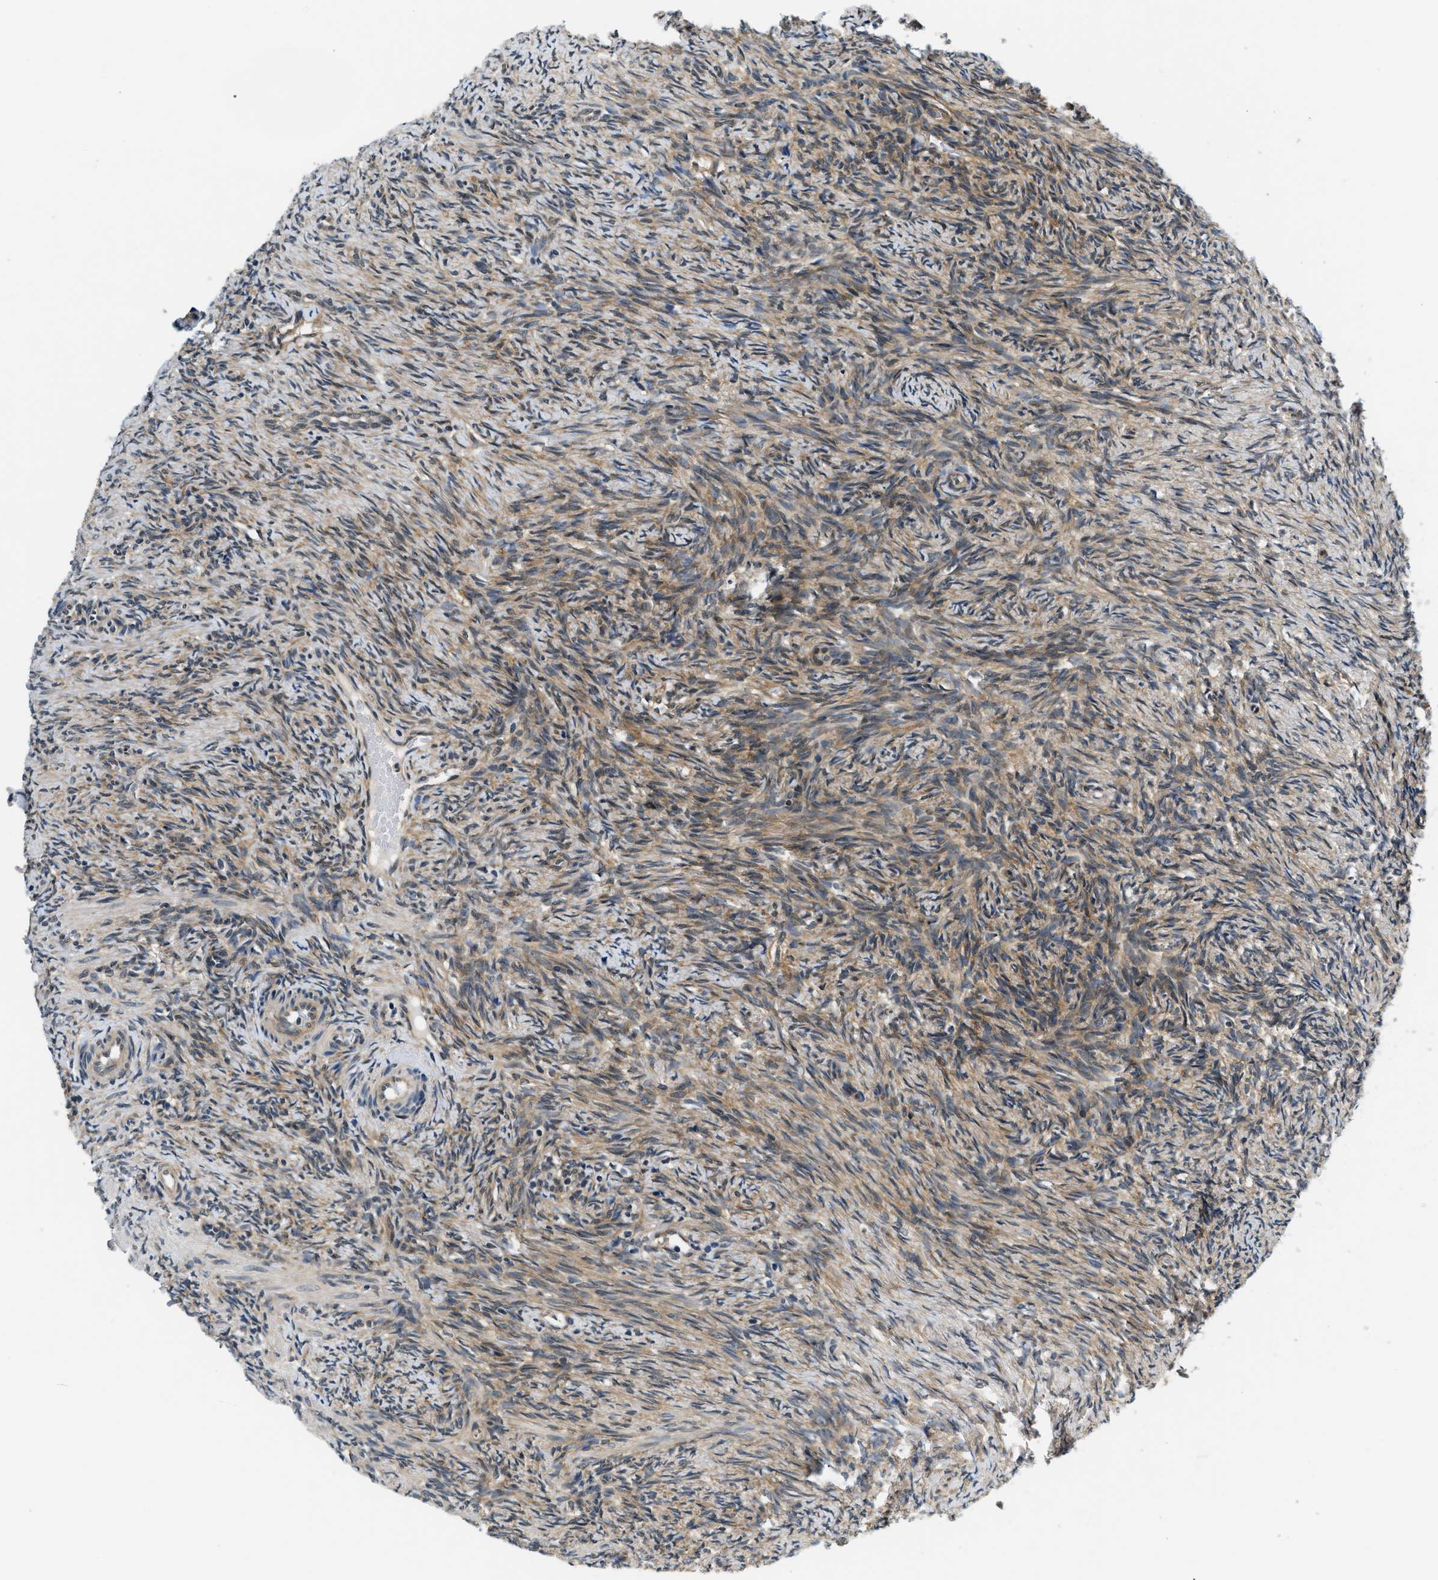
{"staining": {"intensity": "moderate", "quantity": ">75%", "location": "cytoplasmic/membranous"}, "tissue": "ovary", "cell_type": "Follicle cells", "image_type": "normal", "snomed": [{"axis": "morphology", "description": "Normal tissue, NOS"}, {"axis": "topography", "description": "Ovary"}], "caption": "Benign ovary was stained to show a protein in brown. There is medium levels of moderate cytoplasmic/membranous staining in about >75% of follicle cells. (Brightfield microscopy of DAB IHC at high magnification).", "gene": "SMAD4", "patient": {"sex": "female", "age": 41}}